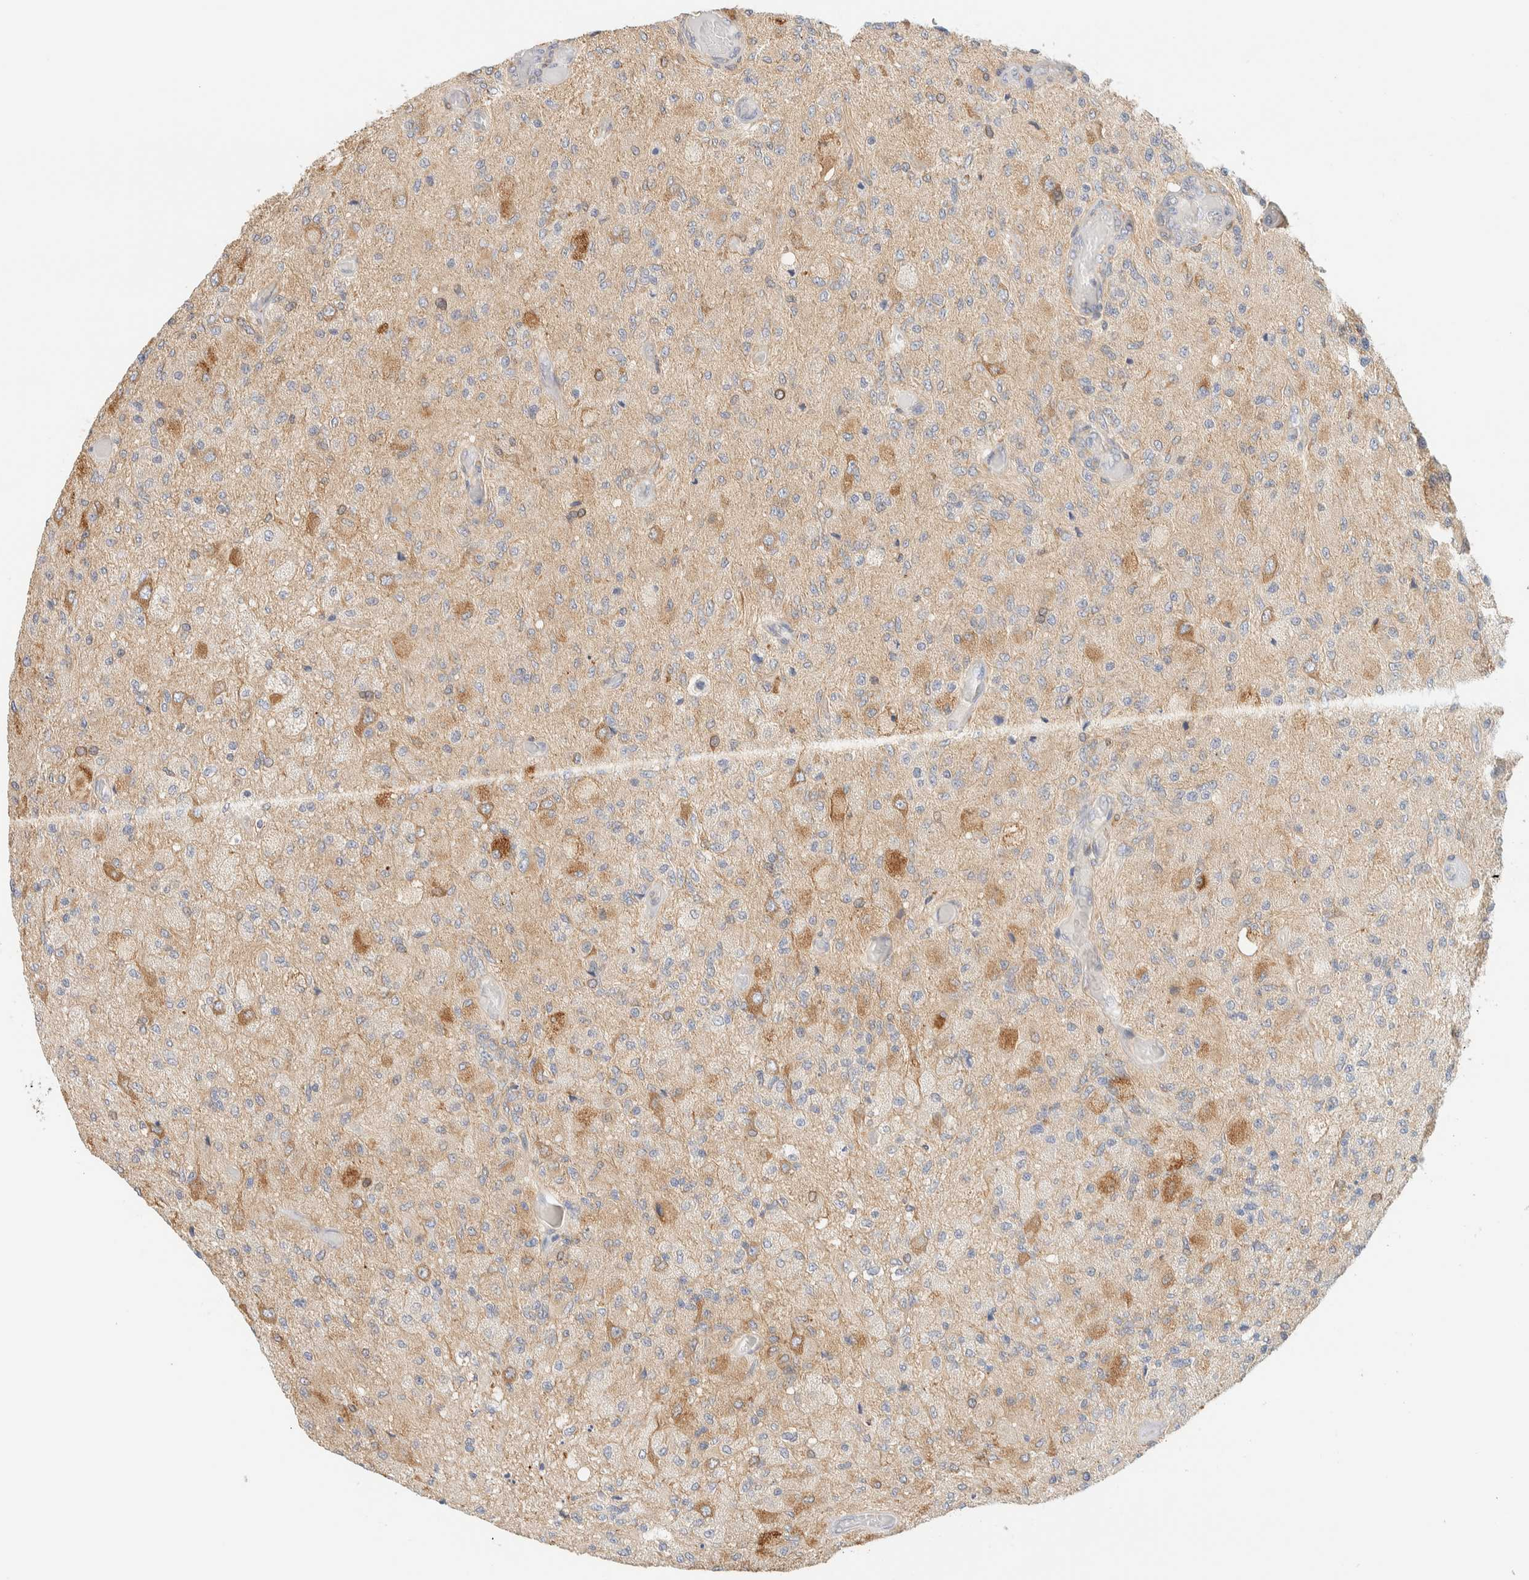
{"staining": {"intensity": "weak", "quantity": ">75%", "location": "cytoplasmic/membranous"}, "tissue": "glioma", "cell_type": "Tumor cells", "image_type": "cancer", "snomed": [{"axis": "morphology", "description": "Normal tissue, NOS"}, {"axis": "morphology", "description": "Glioma, malignant, High grade"}, {"axis": "topography", "description": "Cerebral cortex"}], "caption": "DAB (3,3'-diaminobenzidine) immunohistochemical staining of human high-grade glioma (malignant) demonstrates weak cytoplasmic/membranous protein expression in approximately >75% of tumor cells. (brown staining indicates protein expression, while blue staining denotes nuclei).", "gene": "NT5C", "patient": {"sex": "male", "age": 77}}